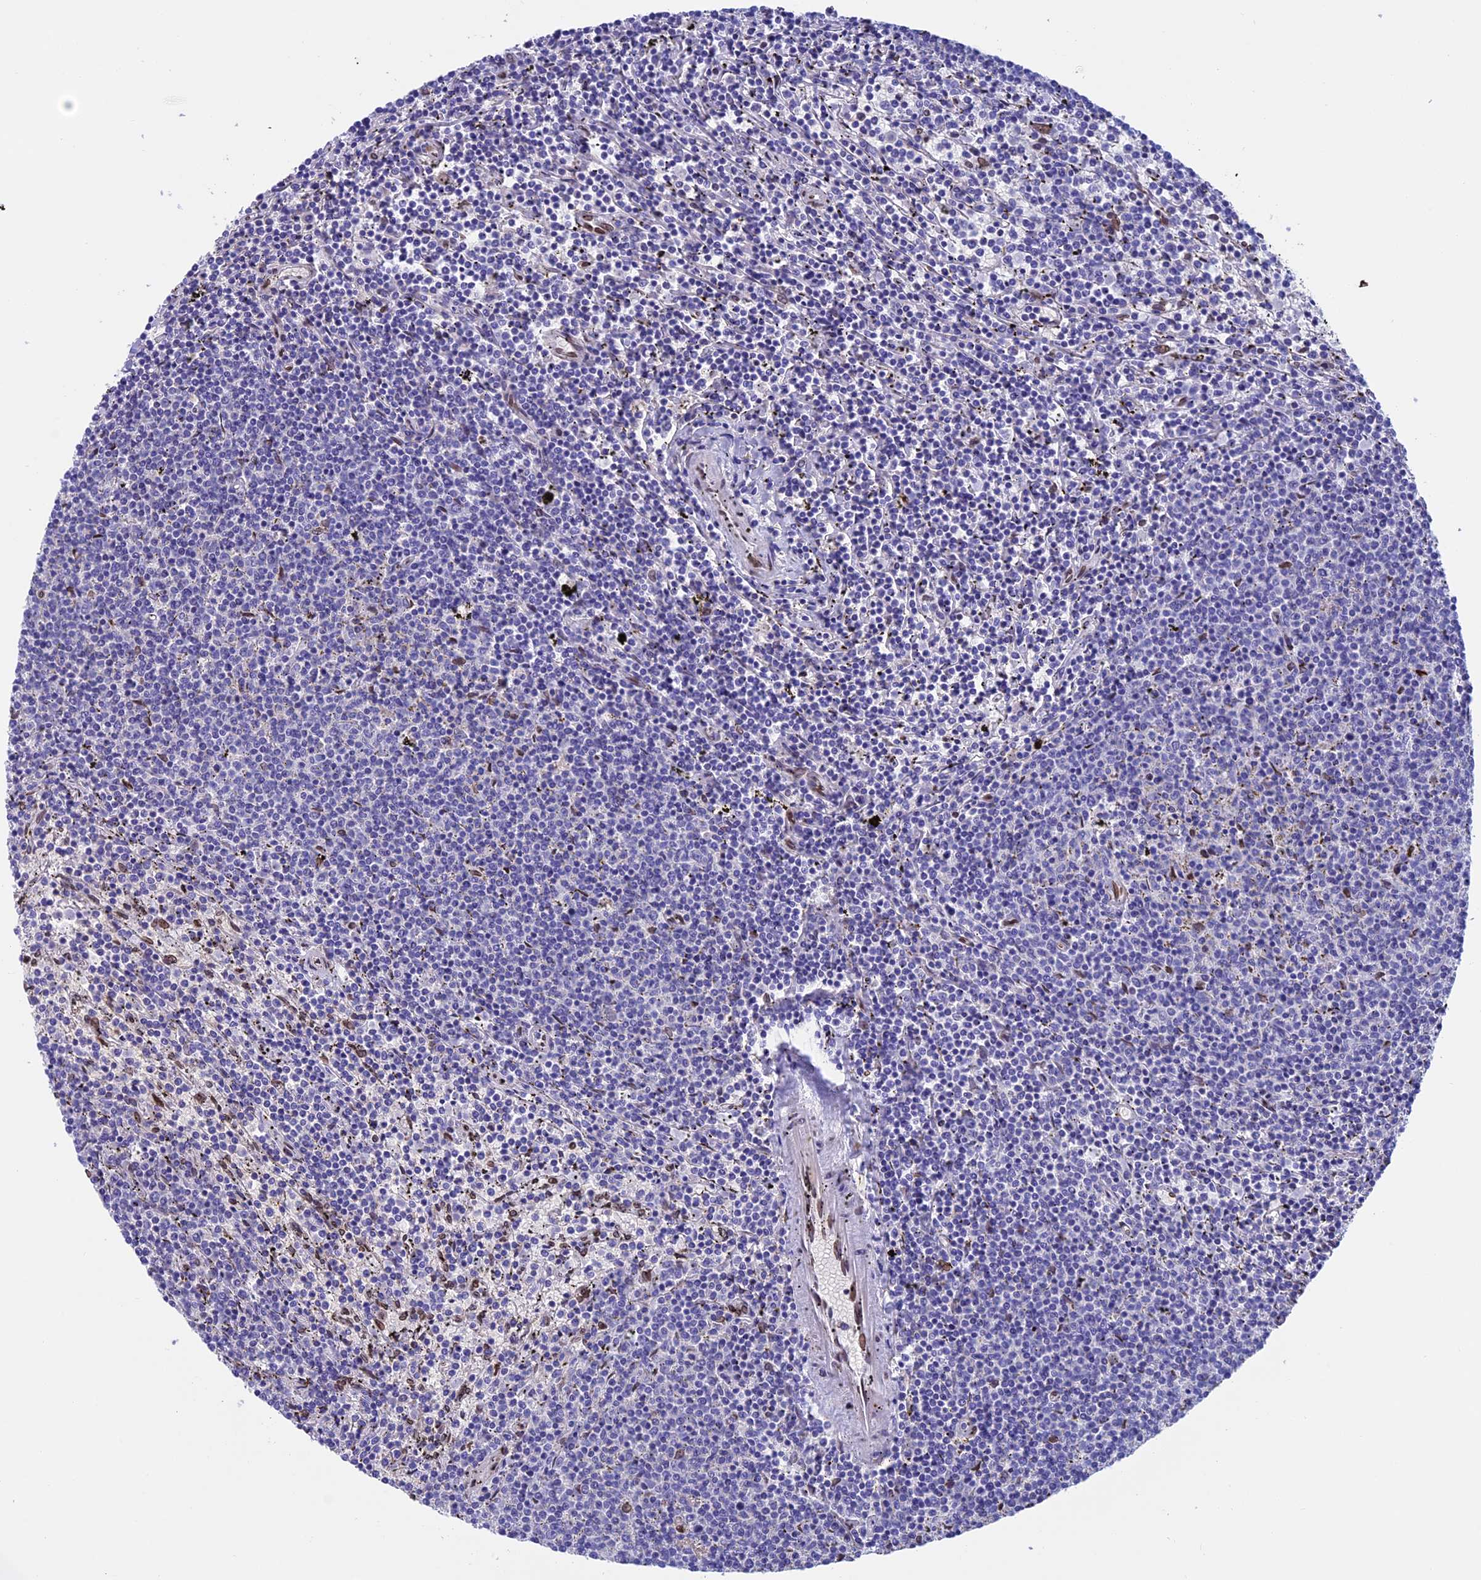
{"staining": {"intensity": "negative", "quantity": "none", "location": "none"}, "tissue": "lymphoma", "cell_type": "Tumor cells", "image_type": "cancer", "snomed": [{"axis": "morphology", "description": "Malignant lymphoma, non-Hodgkin's type, Low grade"}, {"axis": "topography", "description": "Spleen"}], "caption": "Tumor cells are negative for brown protein staining in malignant lymphoma, non-Hodgkin's type (low-grade). (Brightfield microscopy of DAB immunohistochemistry (IHC) at high magnification).", "gene": "TMPRSS7", "patient": {"sex": "female", "age": 50}}